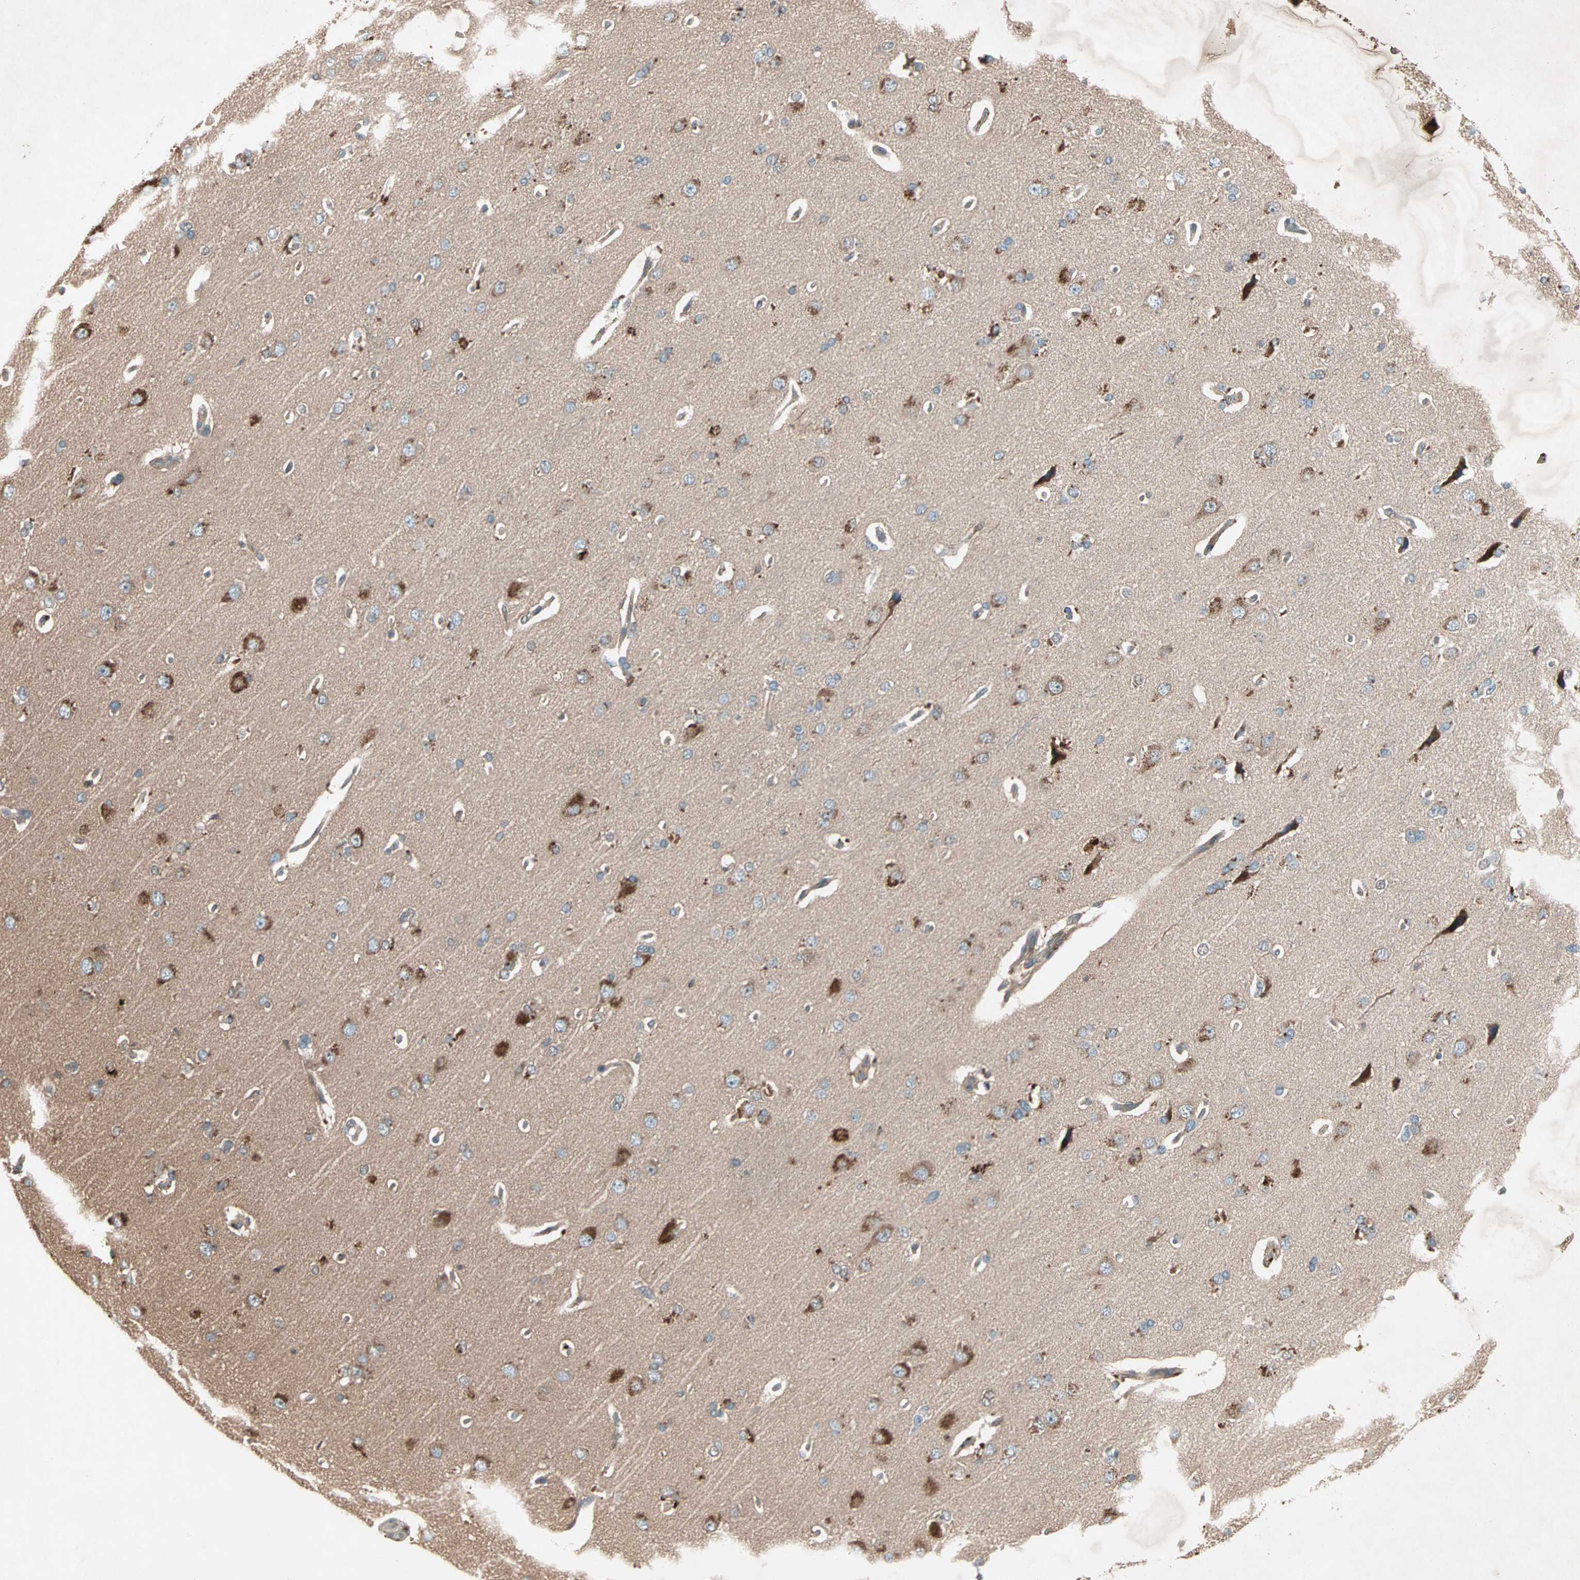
{"staining": {"intensity": "weak", "quantity": ">75%", "location": "cytoplasmic/membranous"}, "tissue": "cerebral cortex", "cell_type": "Endothelial cells", "image_type": "normal", "snomed": [{"axis": "morphology", "description": "Normal tissue, NOS"}, {"axis": "topography", "description": "Cerebral cortex"}], "caption": "The immunohistochemical stain labels weak cytoplasmic/membranous staining in endothelial cells of unremarkable cerebral cortex.", "gene": "SDSL", "patient": {"sex": "male", "age": 62}}